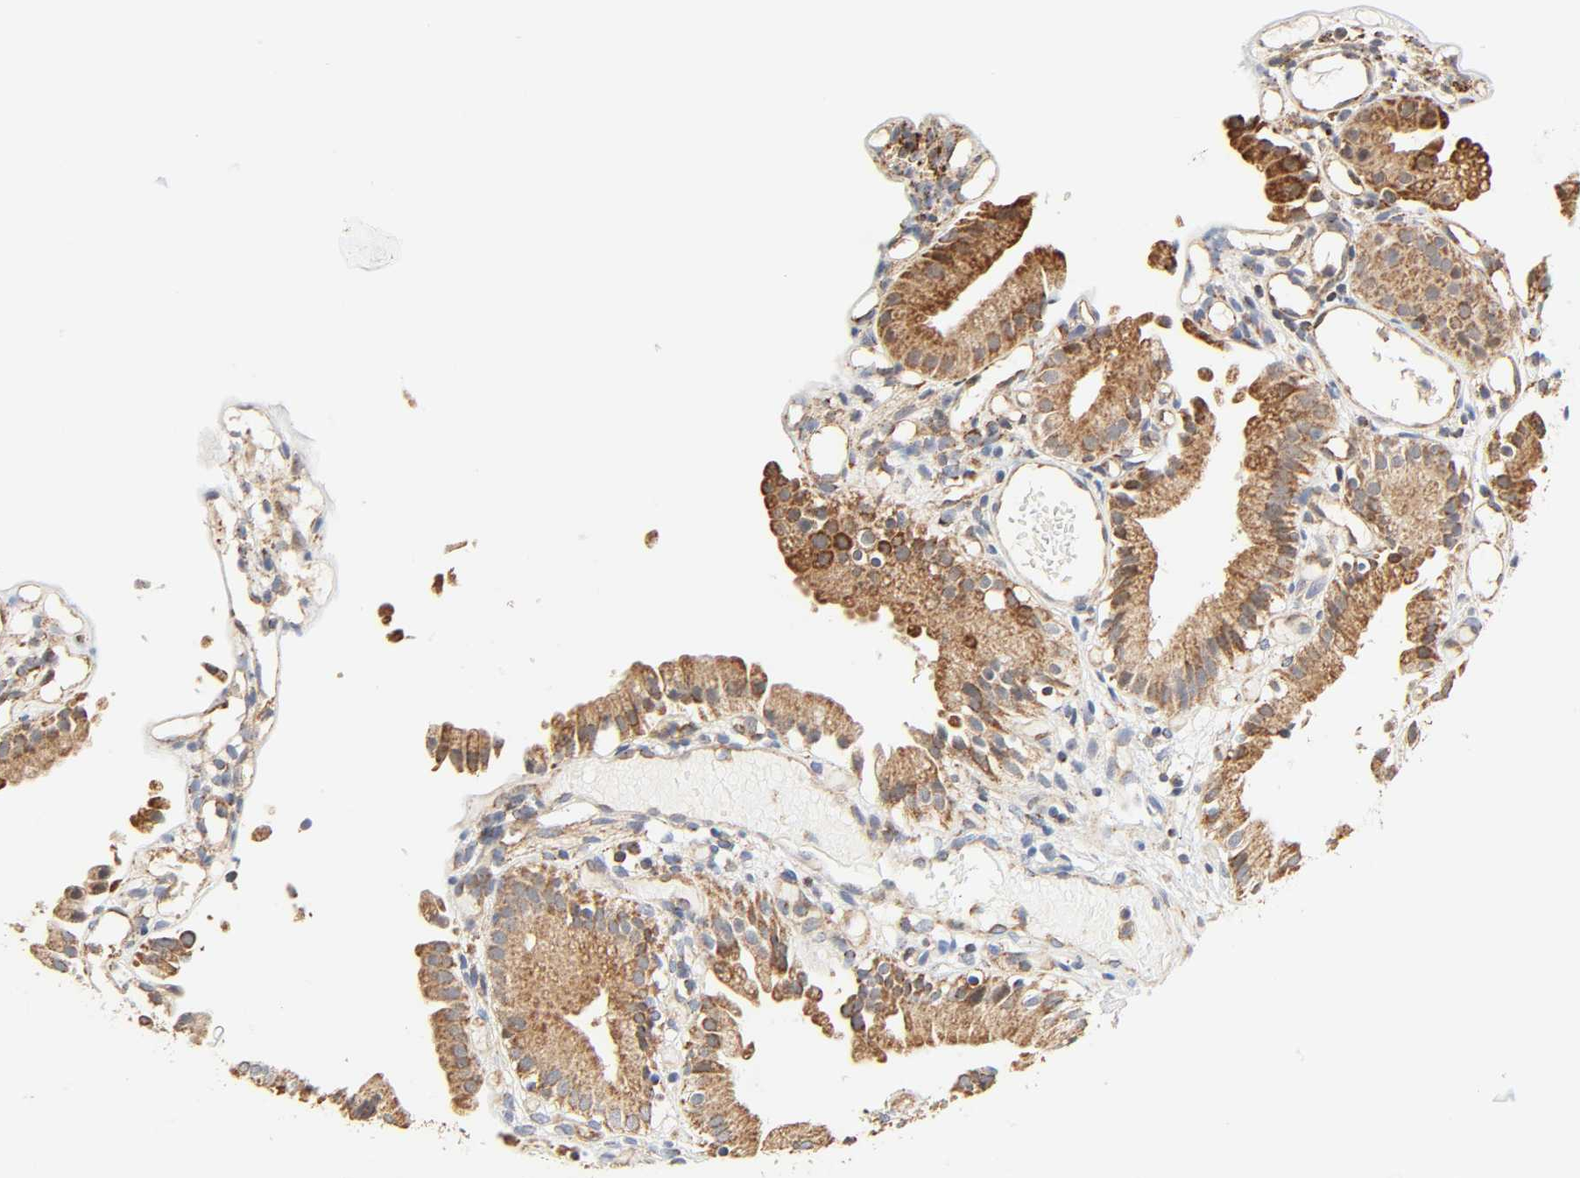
{"staining": {"intensity": "moderate", "quantity": ">75%", "location": "cytoplasmic/membranous"}, "tissue": "gallbladder", "cell_type": "Glandular cells", "image_type": "normal", "snomed": [{"axis": "morphology", "description": "Normal tissue, NOS"}, {"axis": "topography", "description": "Gallbladder"}], "caption": "The photomicrograph exhibits a brown stain indicating the presence of a protein in the cytoplasmic/membranous of glandular cells in gallbladder. The protein of interest is stained brown, and the nuclei are stained in blue (DAB (3,3'-diaminobenzidine) IHC with brightfield microscopy, high magnification).", "gene": "ZMAT5", "patient": {"sex": "male", "age": 65}}